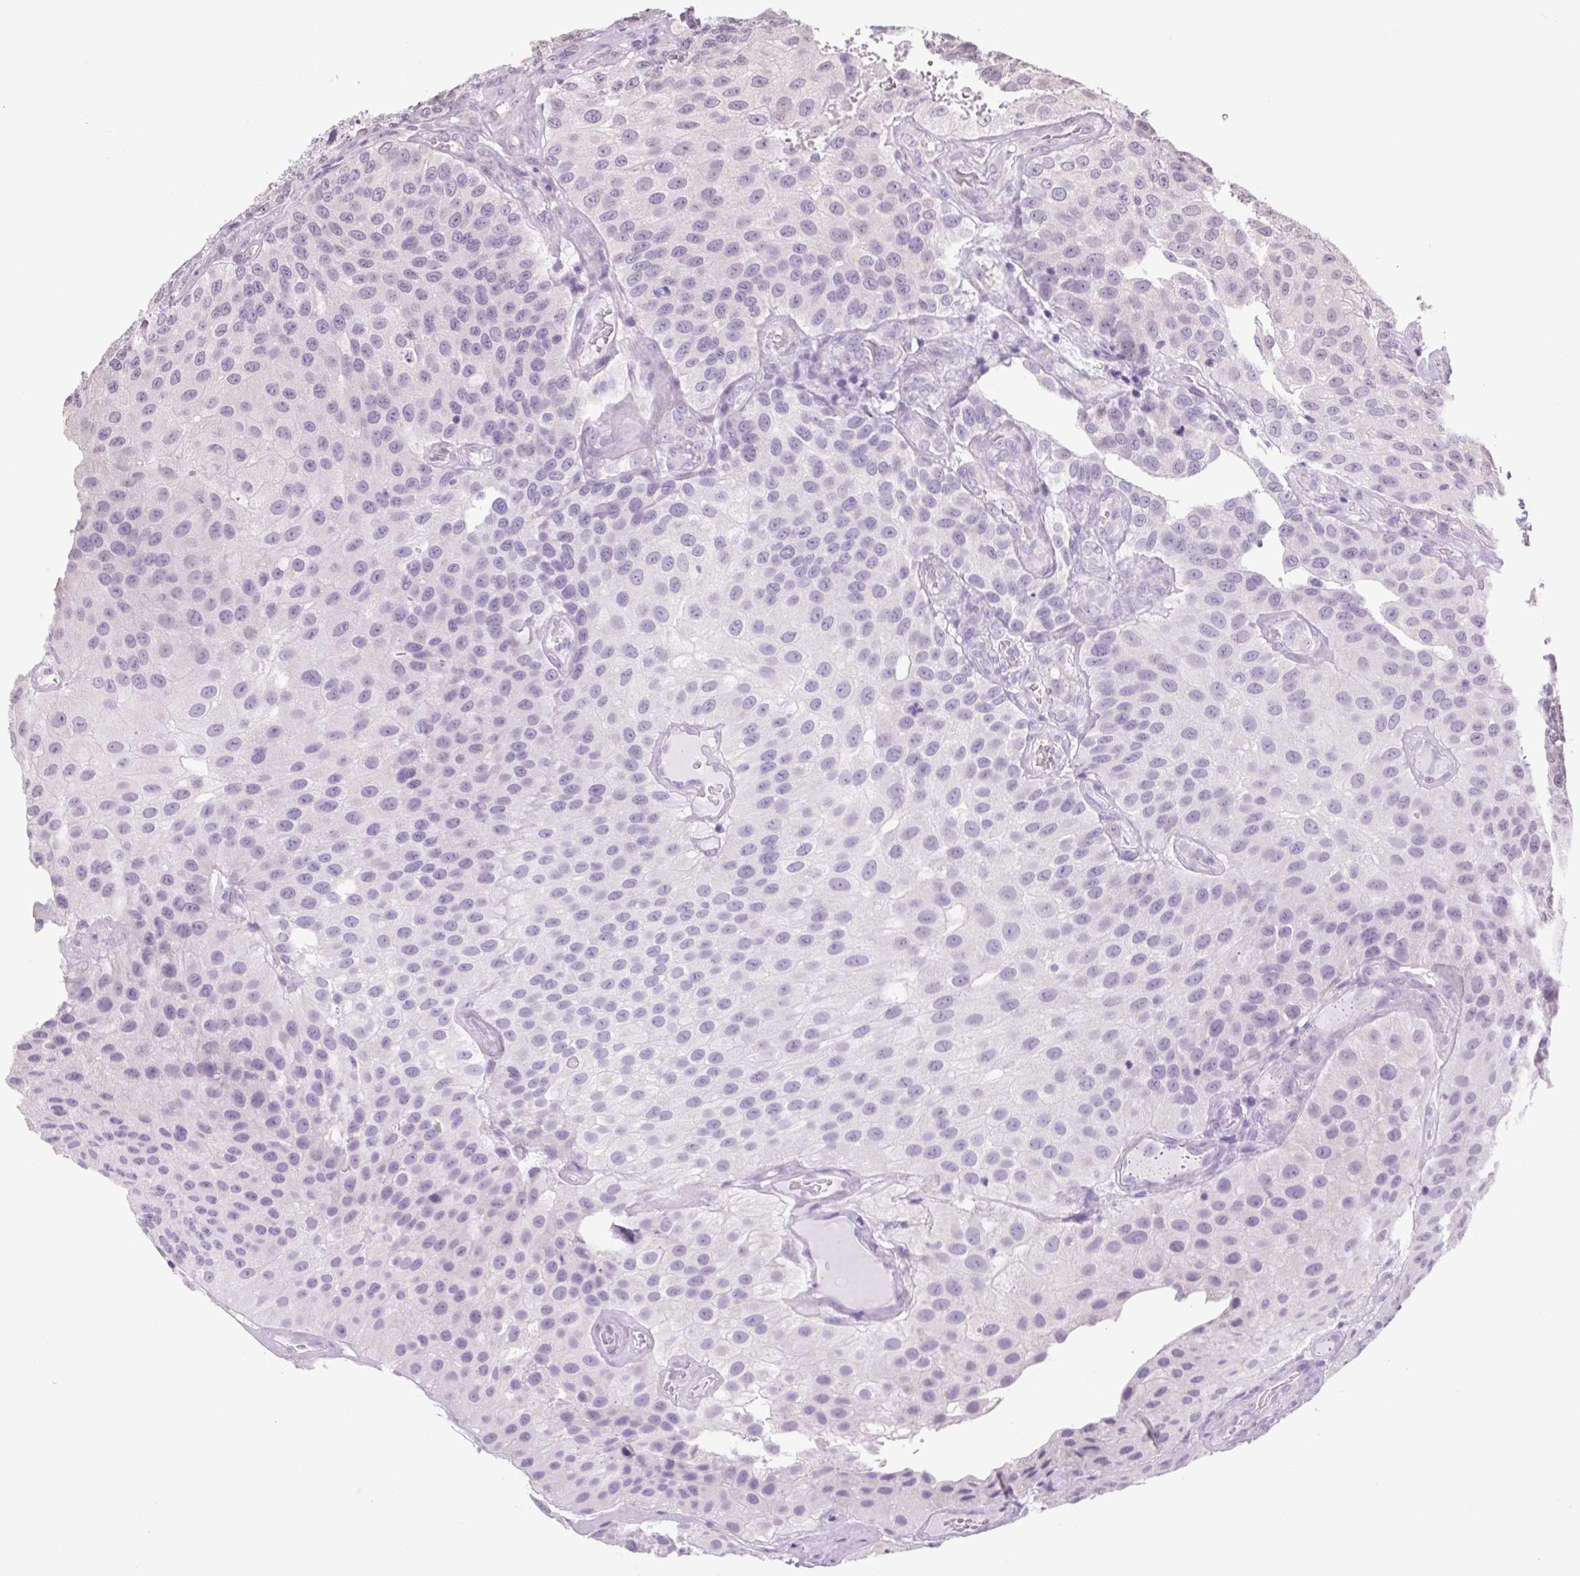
{"staining": {"intensity": "negative", "quantity": "none", "location": "none"}, "tissue": "urothelial cancer", "cell_type": "Tumor cells", "image_type": "cancer", "snomed": [{"axis": "morphology", "description": "Urothelial carcinoma, NOS"}, {"axis": "topography", "description": "Urinary bladder"}], "caption": "DAB (3,3'-diaminobenzidine) immunohistochemical staining of human urothelial cancer shows no significant expression in tumor cells. Brightfield microscopy of IHC stained with DAB (brown) and hematoxylin (blue), captured at high magnification.", "gene": "VWA3B", "patient": {"sex": "male", "age": 87}}